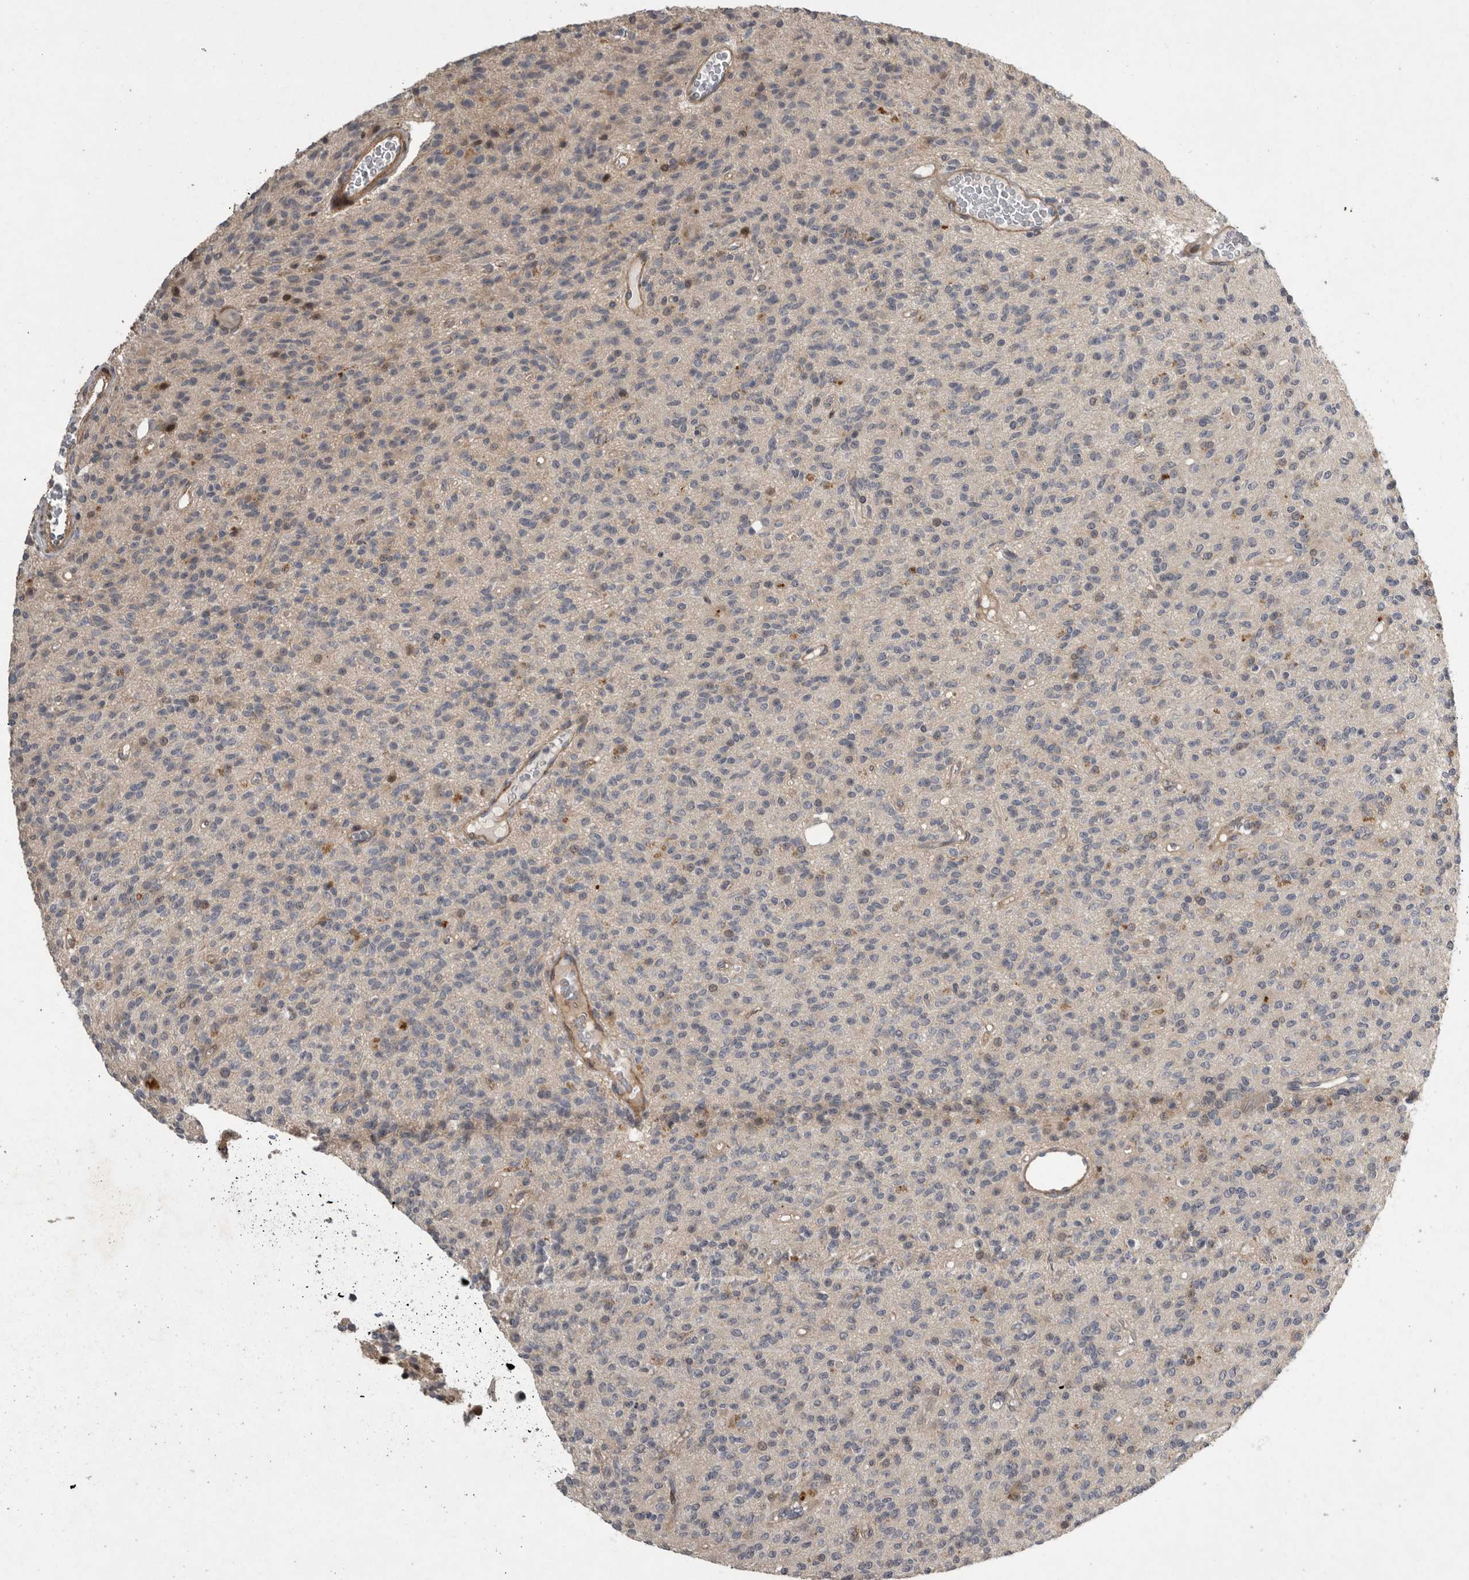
{"staining": {"intensity": "negative", "quantity": "none", "location": "none"}, "tissue": "glioma", "cell_type": "Tumor cells", "image_type": "cancer", "snomed": [{"axis": "morphology", "description": "Glioma, malignant, High grade"}, {"axis": "topography", "description": "Brain"}], "caption": "DAB (3,3'-diaminobenzidine) immunohistochemical staining of human malignant glioma (high-grade) displays no significant positivity in tumor cells. (IHC, brightfield microscopy, high magnification).", "gene": "MPDZ", "patient": {"sex": "male", "age": 34}}